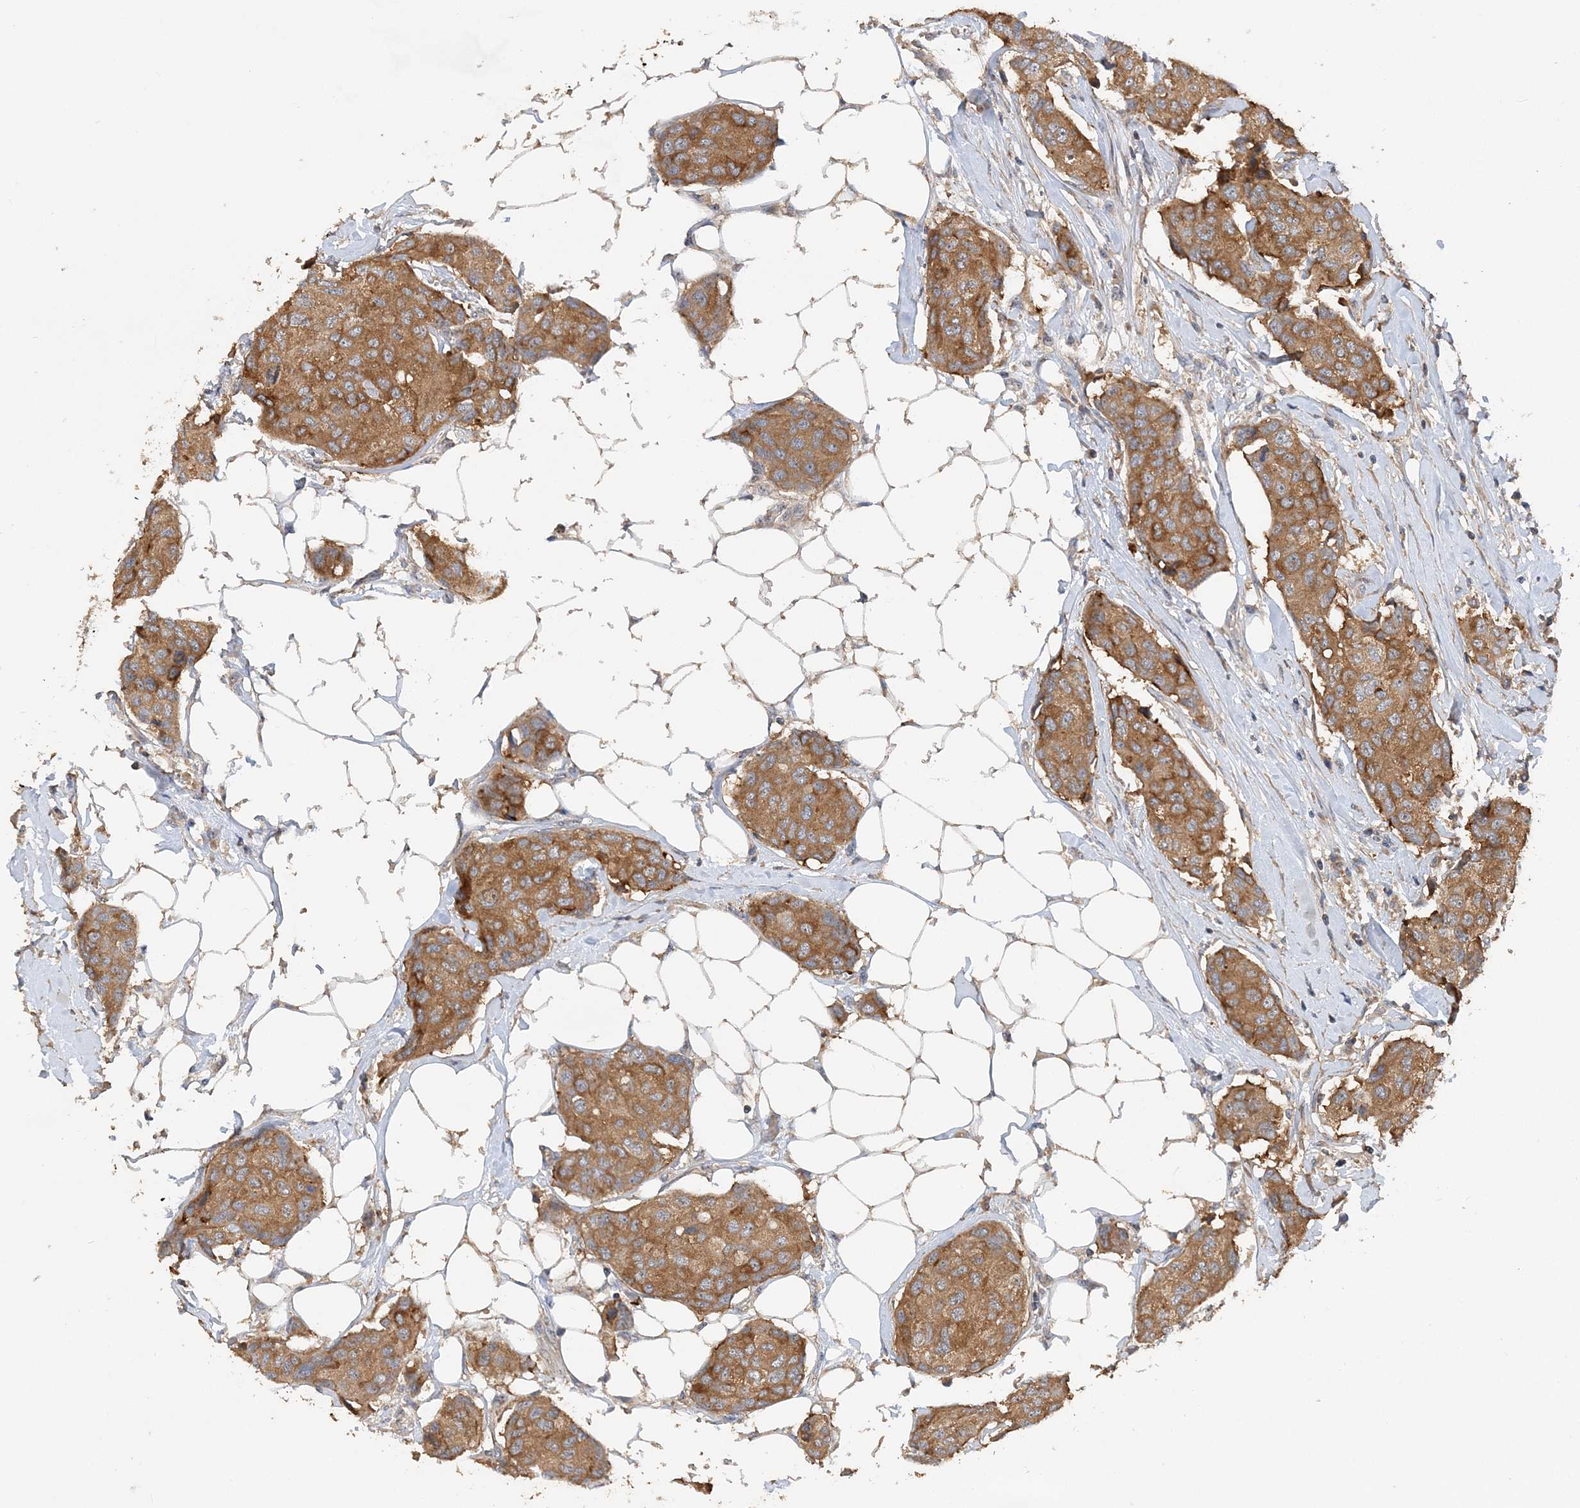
{"staining": {"intensity": "moderate", "quantity": ">75%", "location": "cytoplasmic/membranous"}, "tissue": "breast cancer", "cell_type": "Tumor cells", "image_type": "cancer", "snomed": [{"axis": "morphology", "description": "Duct carcinoma"}, {"axis": "topography", "description": "Breast"}], "caption": "Infiltrating ductal carcinoma (breast) tissue displays moderate cytoplasmic/membranous staining in about >75% of tumor cells (Stains: DAB in brown, nuclei in blue, Microscopy: brightfield microscopy at high magnification).", "gene": "GRINA", "patient": {"sex": "female", "age": 80}}